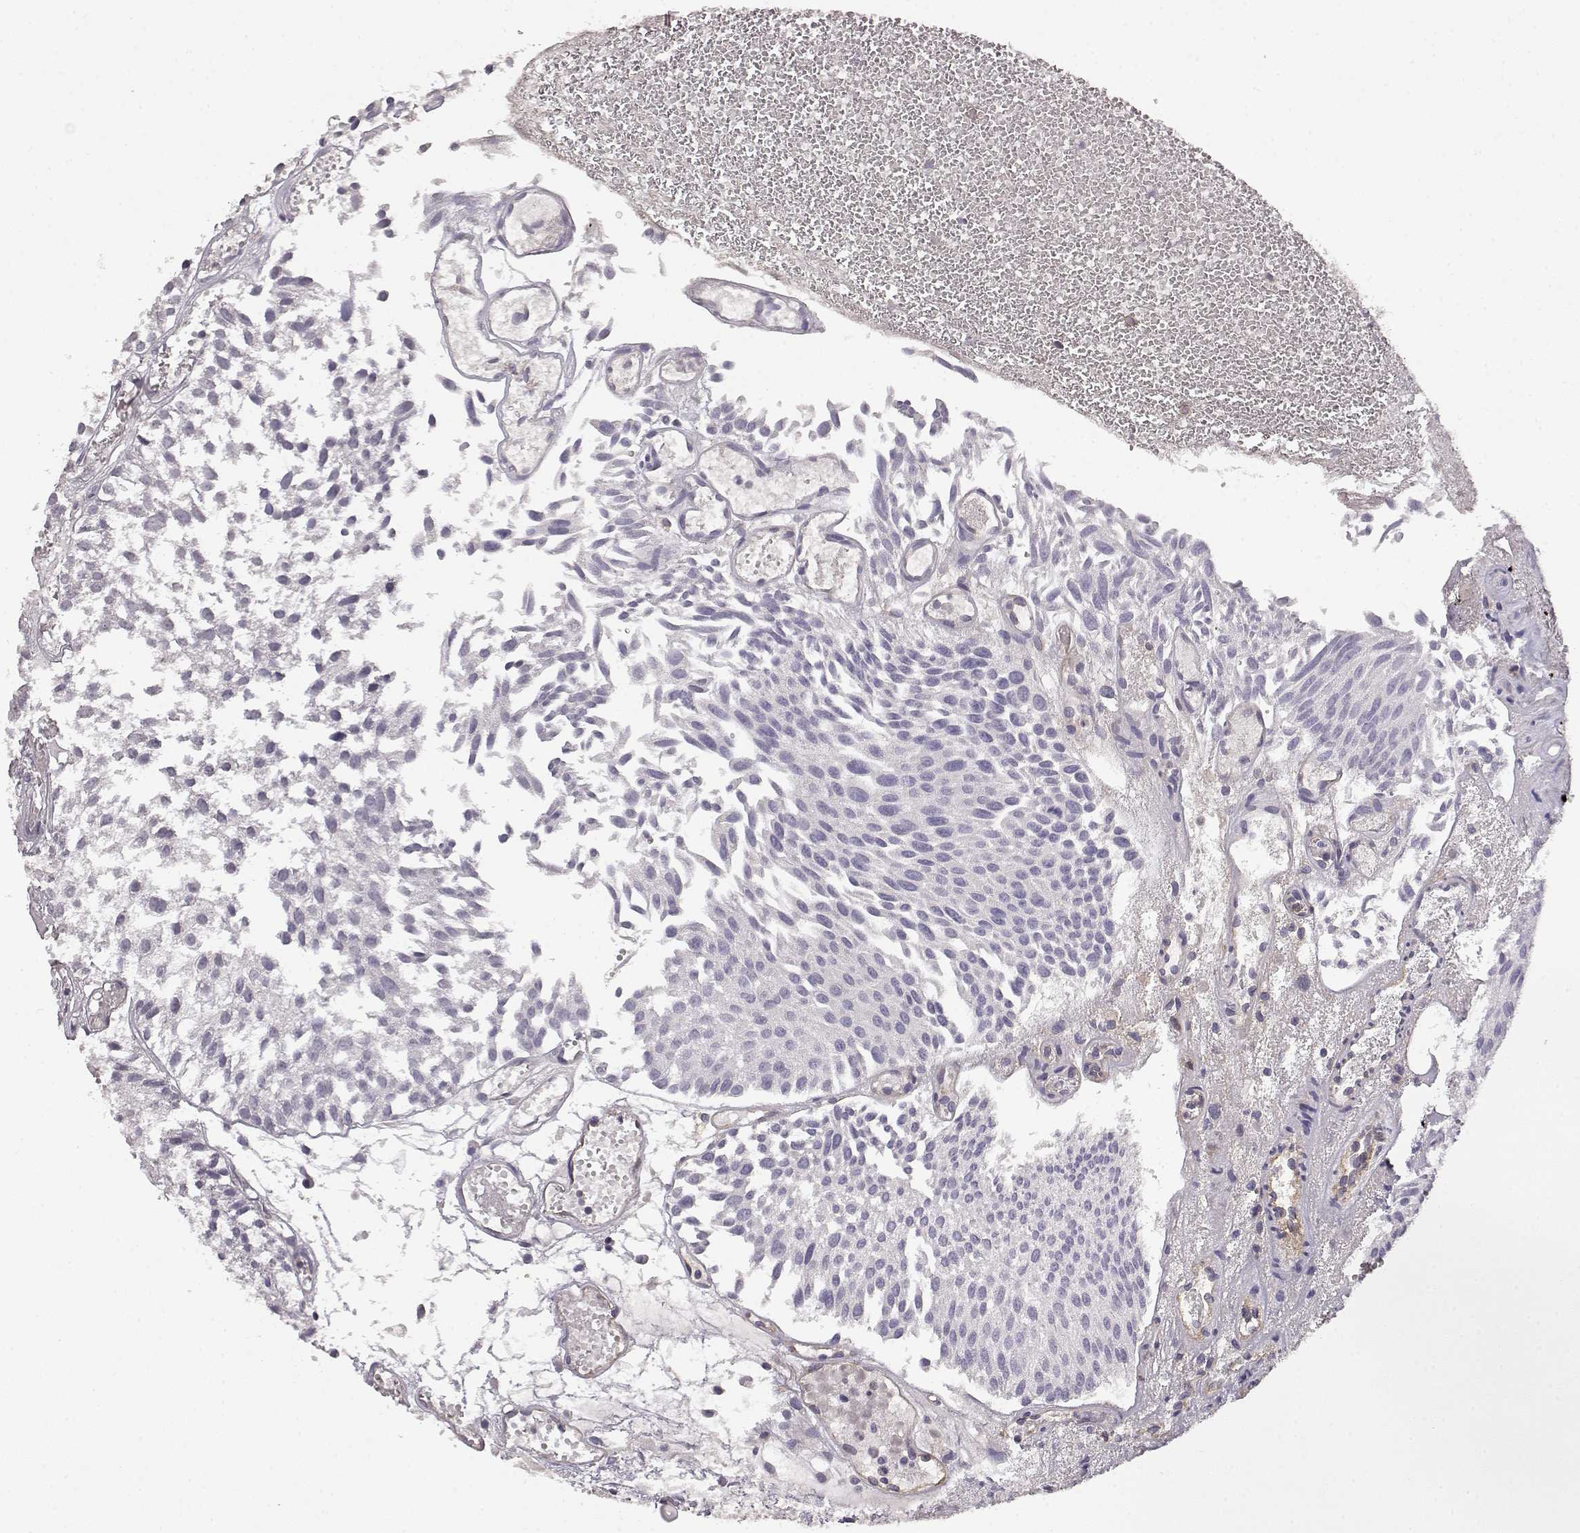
{"staining": {"intensity": "negative", "quantity": "none", "location": "none"}, "tissue": "urothelial cancer", "cell_type": "Tumor cells", "image_type": "cancer", "snomed": [{"axis": "morphology", "description": "Urothelial carcinoma, Low grade"}, {"axis": "topography", "description": "Urinary bladder"}], "caption": "Immunohistochemistry (IHC) photomicrograph of human urothelial cancer stained for a protein (brown), which demonstrates no positivity in tumor cells.", "gene": "IFITM1", "patient": {"sex": "male", "age": 79}}